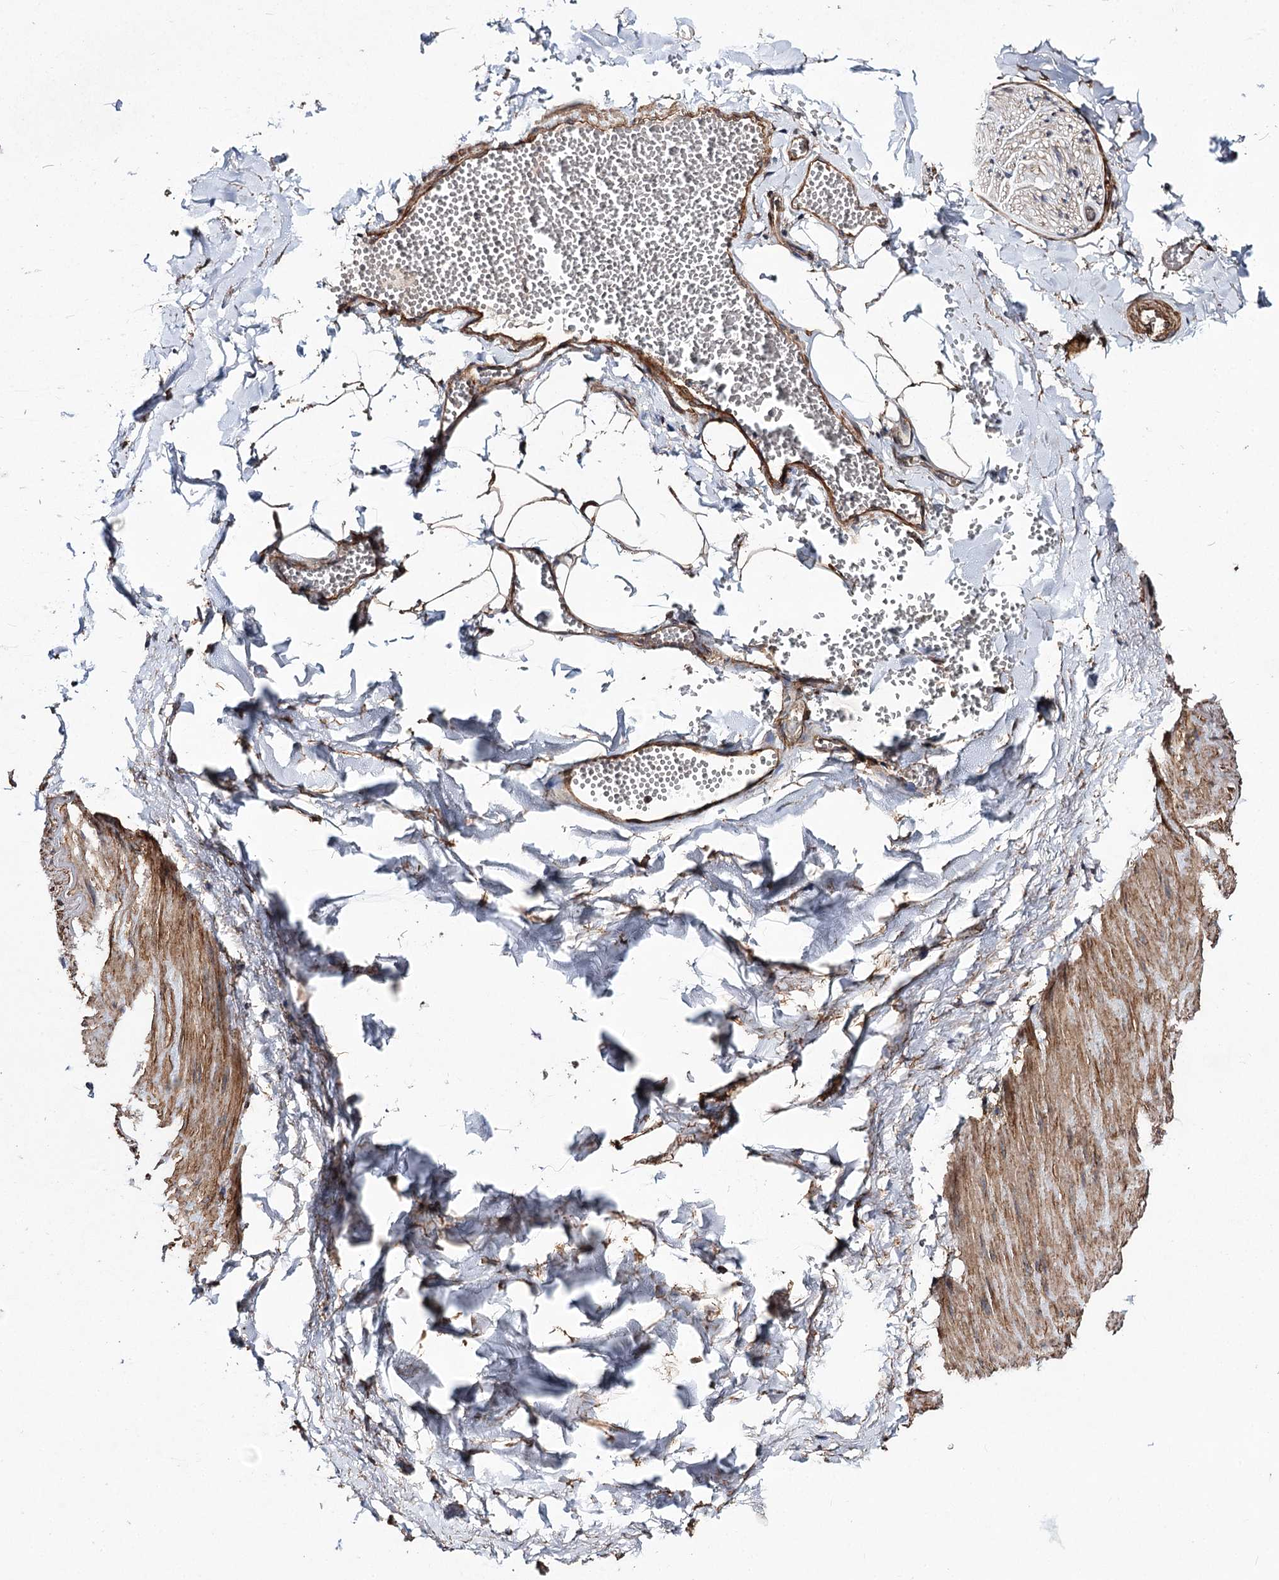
{"staining": {"intensity": "moderate", "quantity": ">75%", "location": "cytoplasmic/membranous"}, "tissue": "adipose tissue", "cell_type": "Adipocytes", "image_type": "normal", "snomed": [{"axis": "morphology", "description": "Normal tissue, NOS"}, {"axis": "topography", "description": "Gallbladder"}, {"axis": "topography", "description": "Peripheral nerve tissue"}], "caption": "DAB immunohistochemical staining of normal human adipose tissue exhibits moderate cytoplasmic/membranous protein positivity in approximately >75% of adipocytes.", "gene": "MYO1C", "patient": {"sex": "male", "age": 38}}